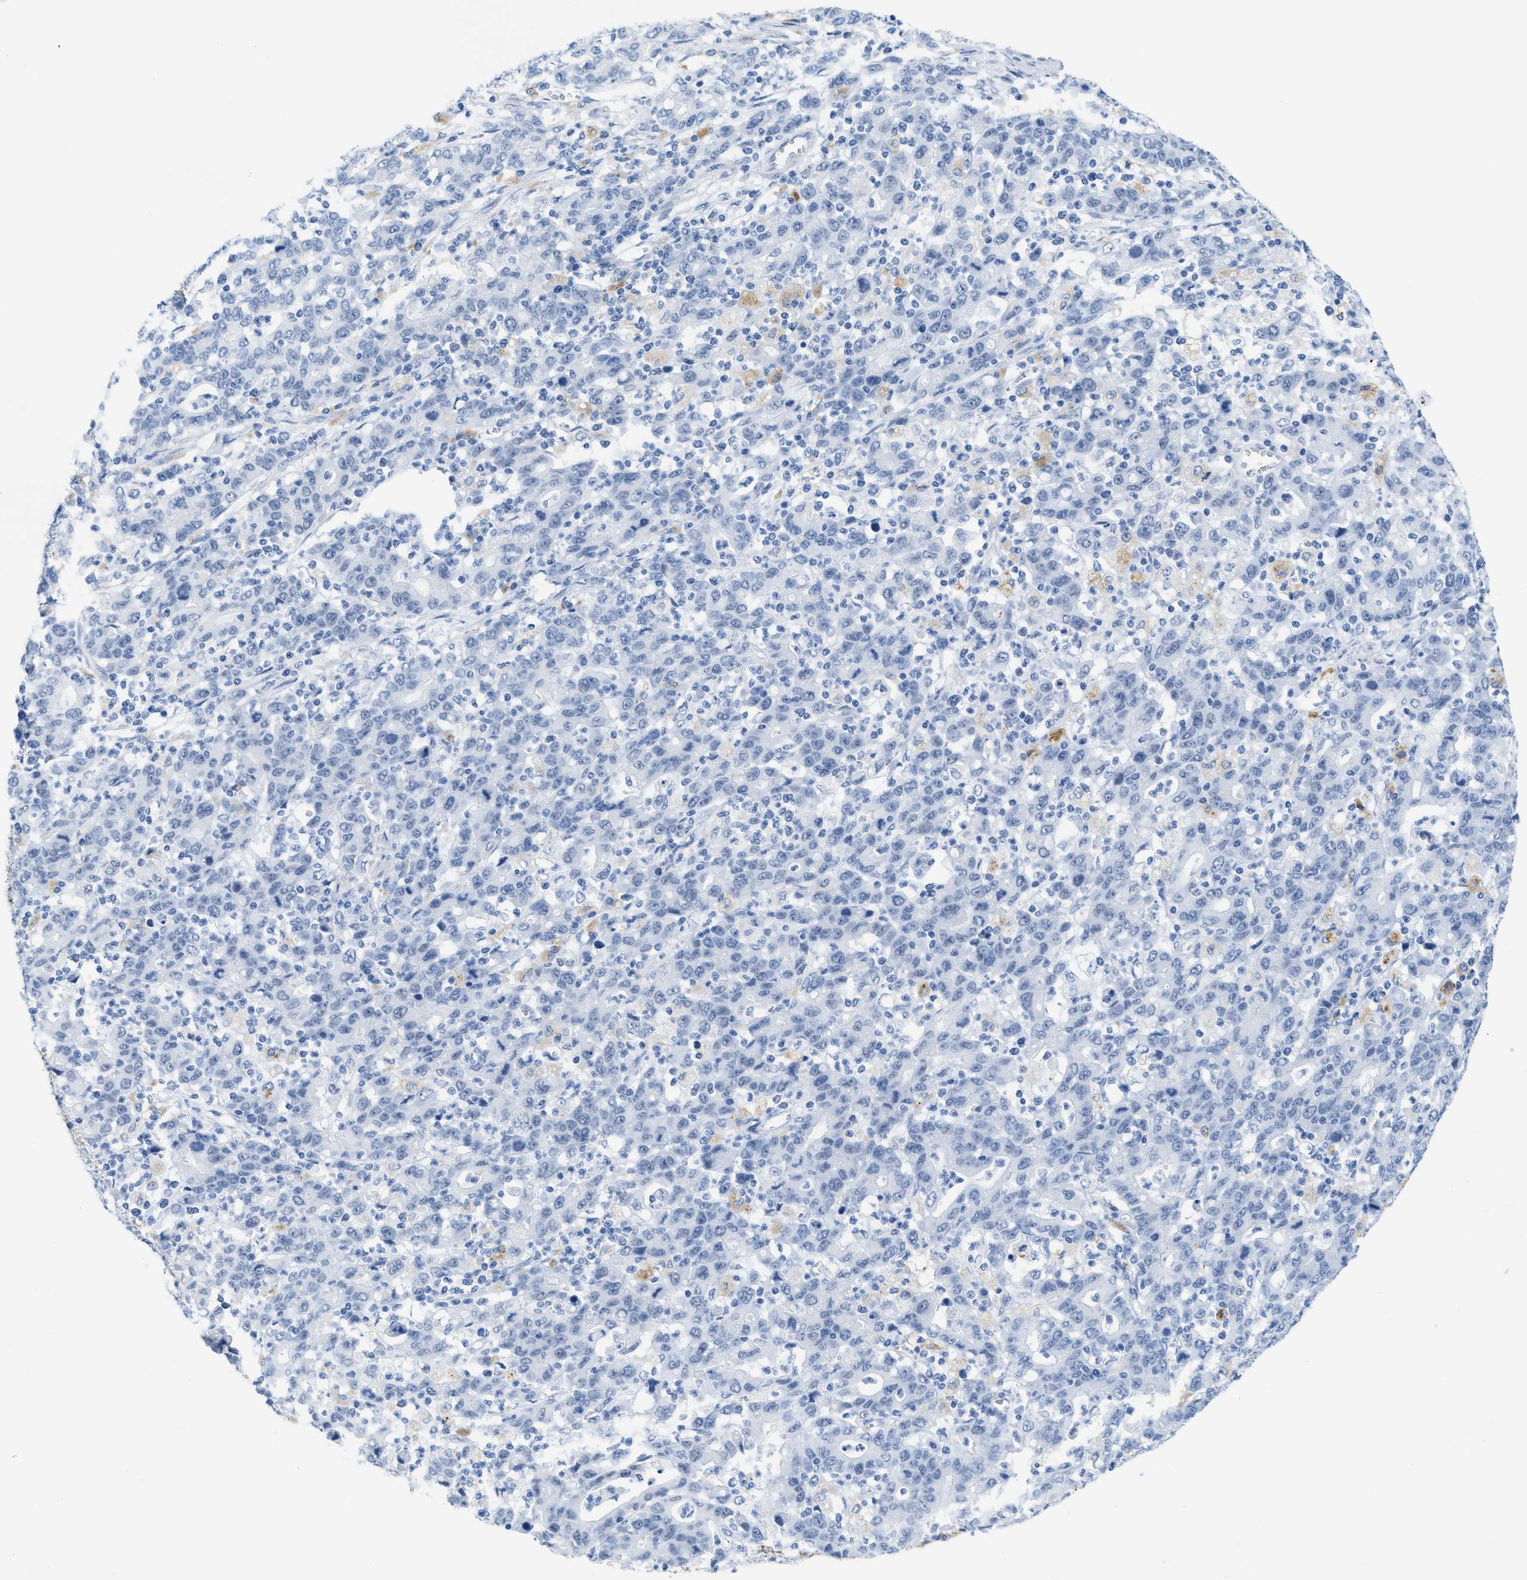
{"staining": {"intensity": "negative", "quantity": "none", "location": "none"}, "tissue": "stomach cancer", "cell_type": "Tumor cells", "image_type": "cancer", "snomed": [{"axis": "morphology", "description": "Adenocarcinoma, NOS"}, {"axis": "topography", "description": "Stomach, upper"}], "caption": "This is an IHC image of human stomach cancer. There is no positivity in tumor cells.", "gene": "WDR4", "patient": {"sex": "male", "age": 69}}